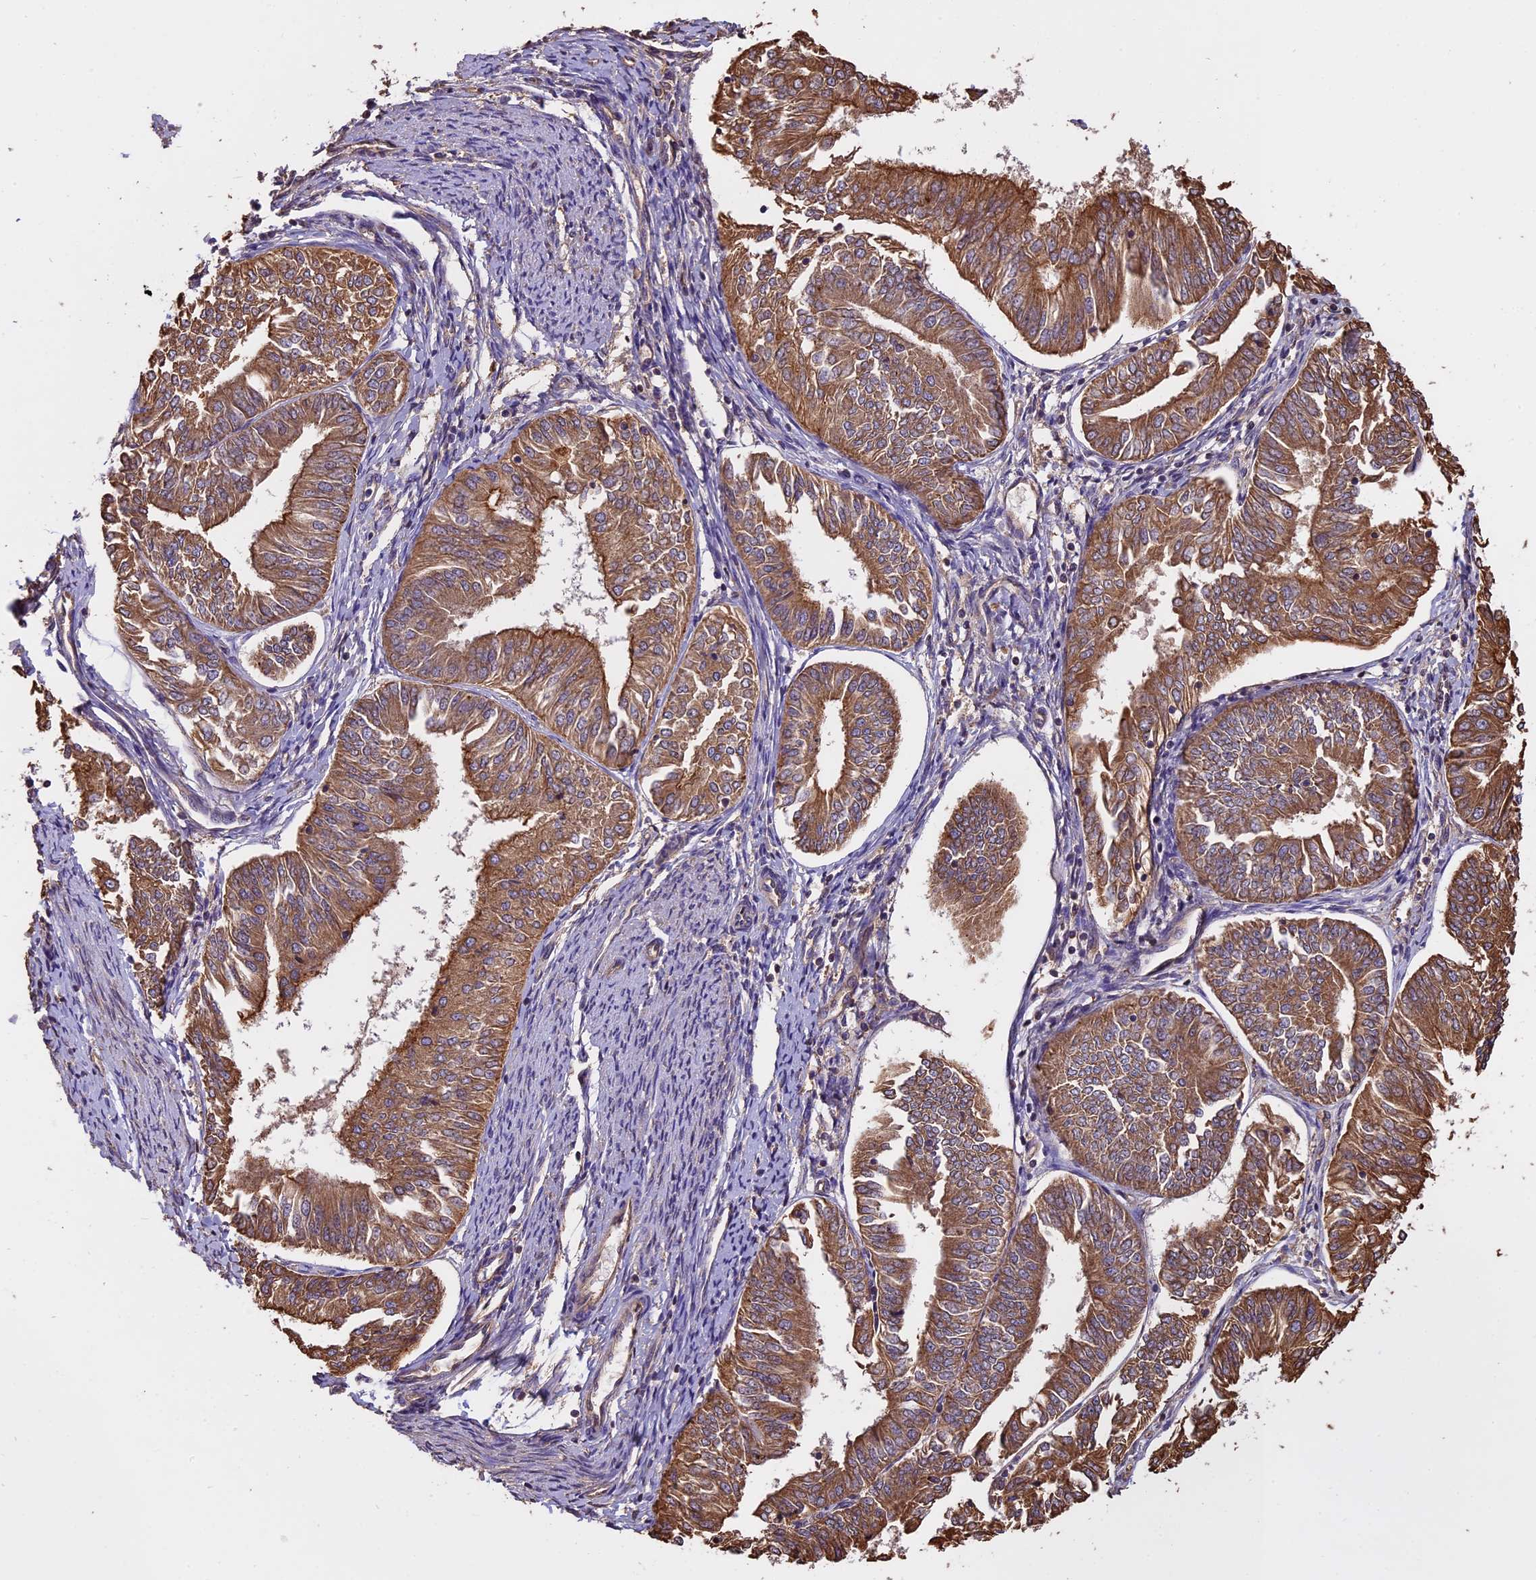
{"staining": {"intensity": "moderate", "quantity": ">75%", "location": "cytoplasmic/membranous"}, "tissue": "endometrial cancer", "cell_type": "Tumor cells", "image_type": "cancer", "snomed": [{"axis": "morphology", "description": "Adenocarcinoma, NOS"}, {"axis": "topography", "description": "Endometrium"}], "caption": "A medium amount of moderate cytoplasmic/membranous expression is seen in approximately >75% of tumor cells in endometrial cancer (adenocarcinoma) tissue.", "gene": "CHMP2A", "patient": {"sex": "female", "age": 58}}